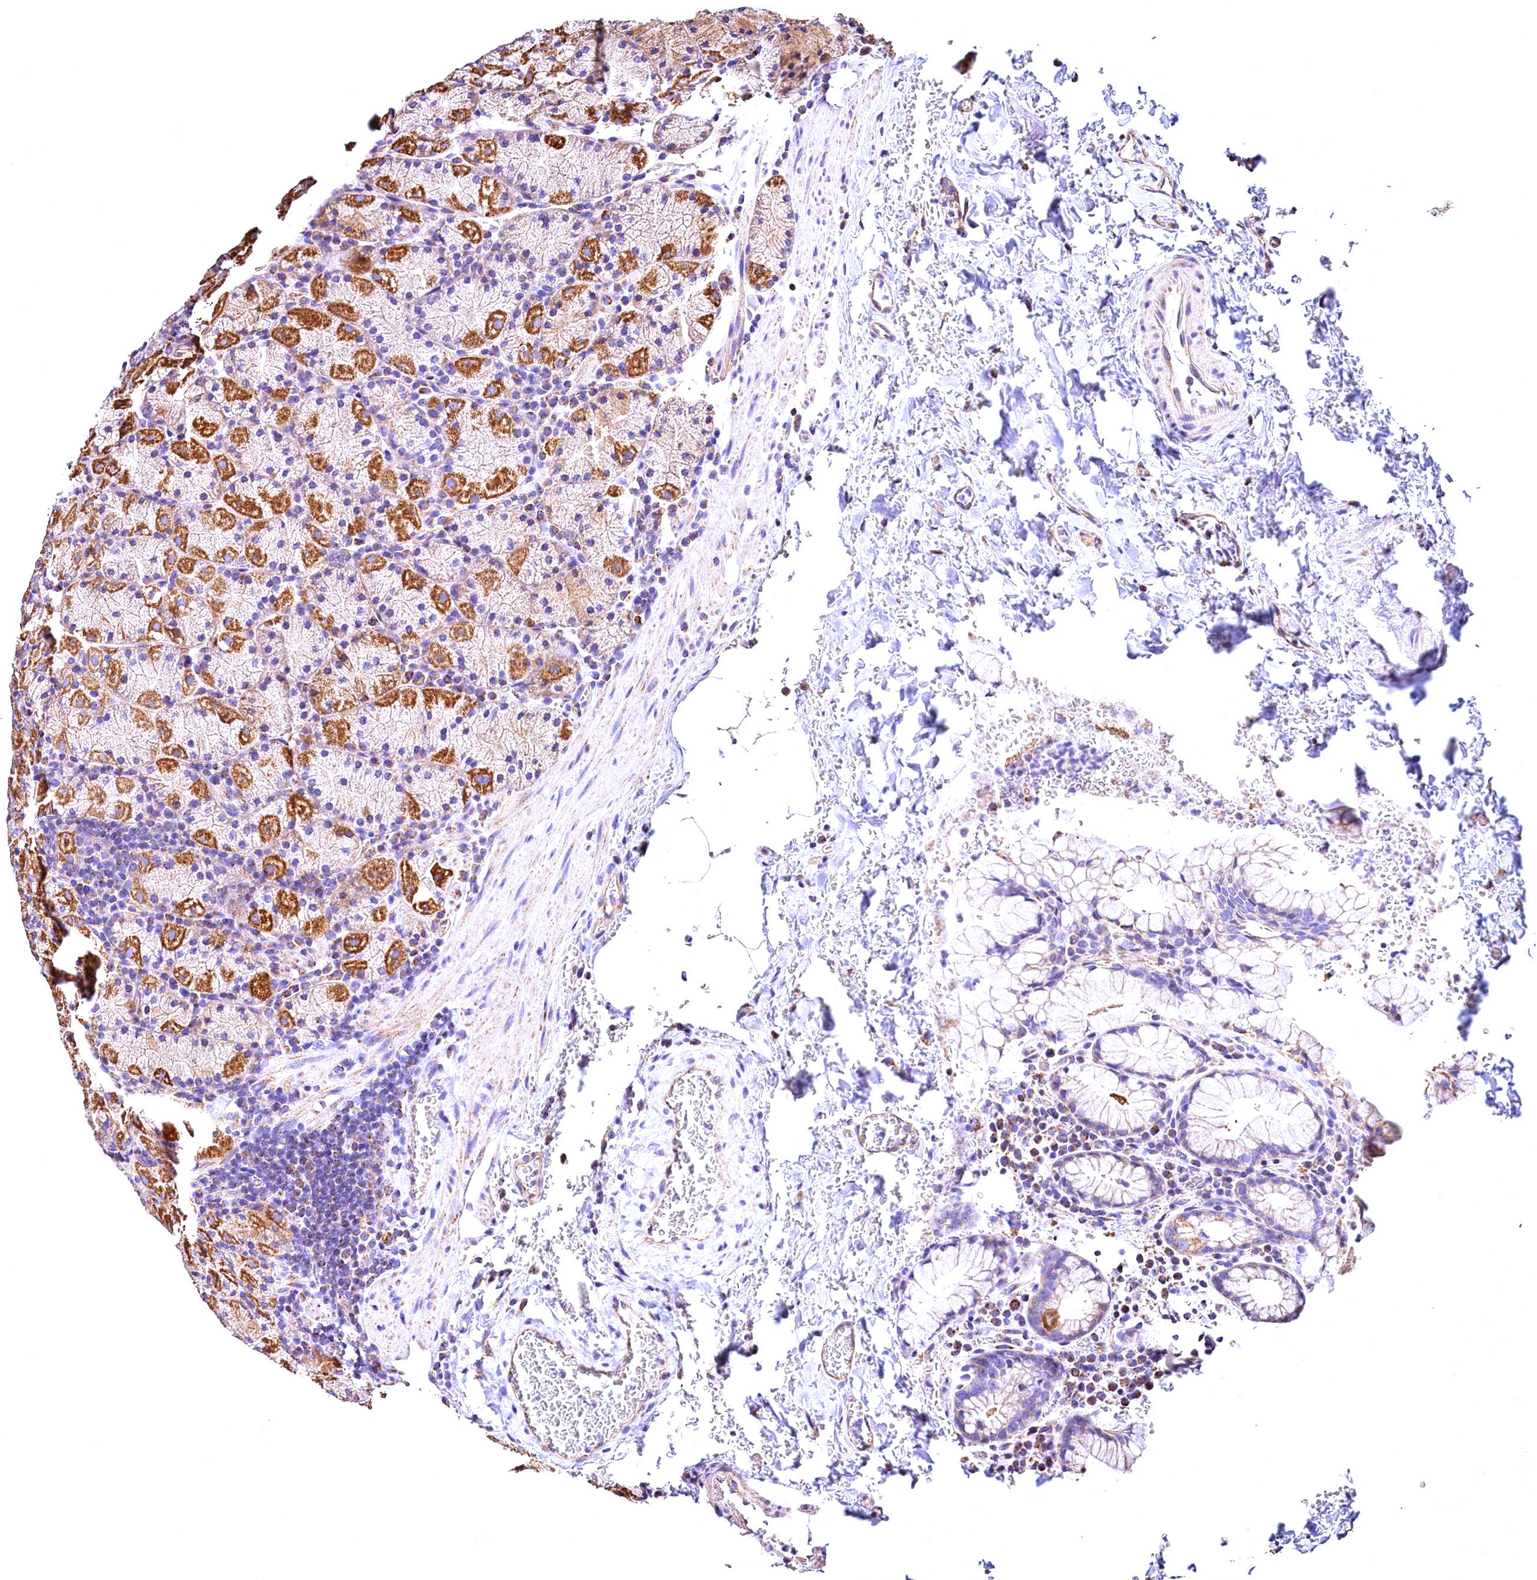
{"staining": {"intensity": "moderate", "quantity": "25%-75%", "location": "cytoplasmic/membranous"}, "tissue": "stomach", "cell_type": "Glandular cells", "image_type": "normal", "snomed": [{"axis": "morphology", "description": "Normal tissue, NOS"}, {"axis": "topography", "description": "Stomach, upper"}, {"axis": "topography", "description": "Stomach, lower"}], "caption": "Glandular cells demonstrate medium levels of moderate cytoplasmic/membranous expression in approximately 25%-75% of cells in benign stomach.", "gene": "ACAA2", "patient": {"sex": "male", "age": 80}}